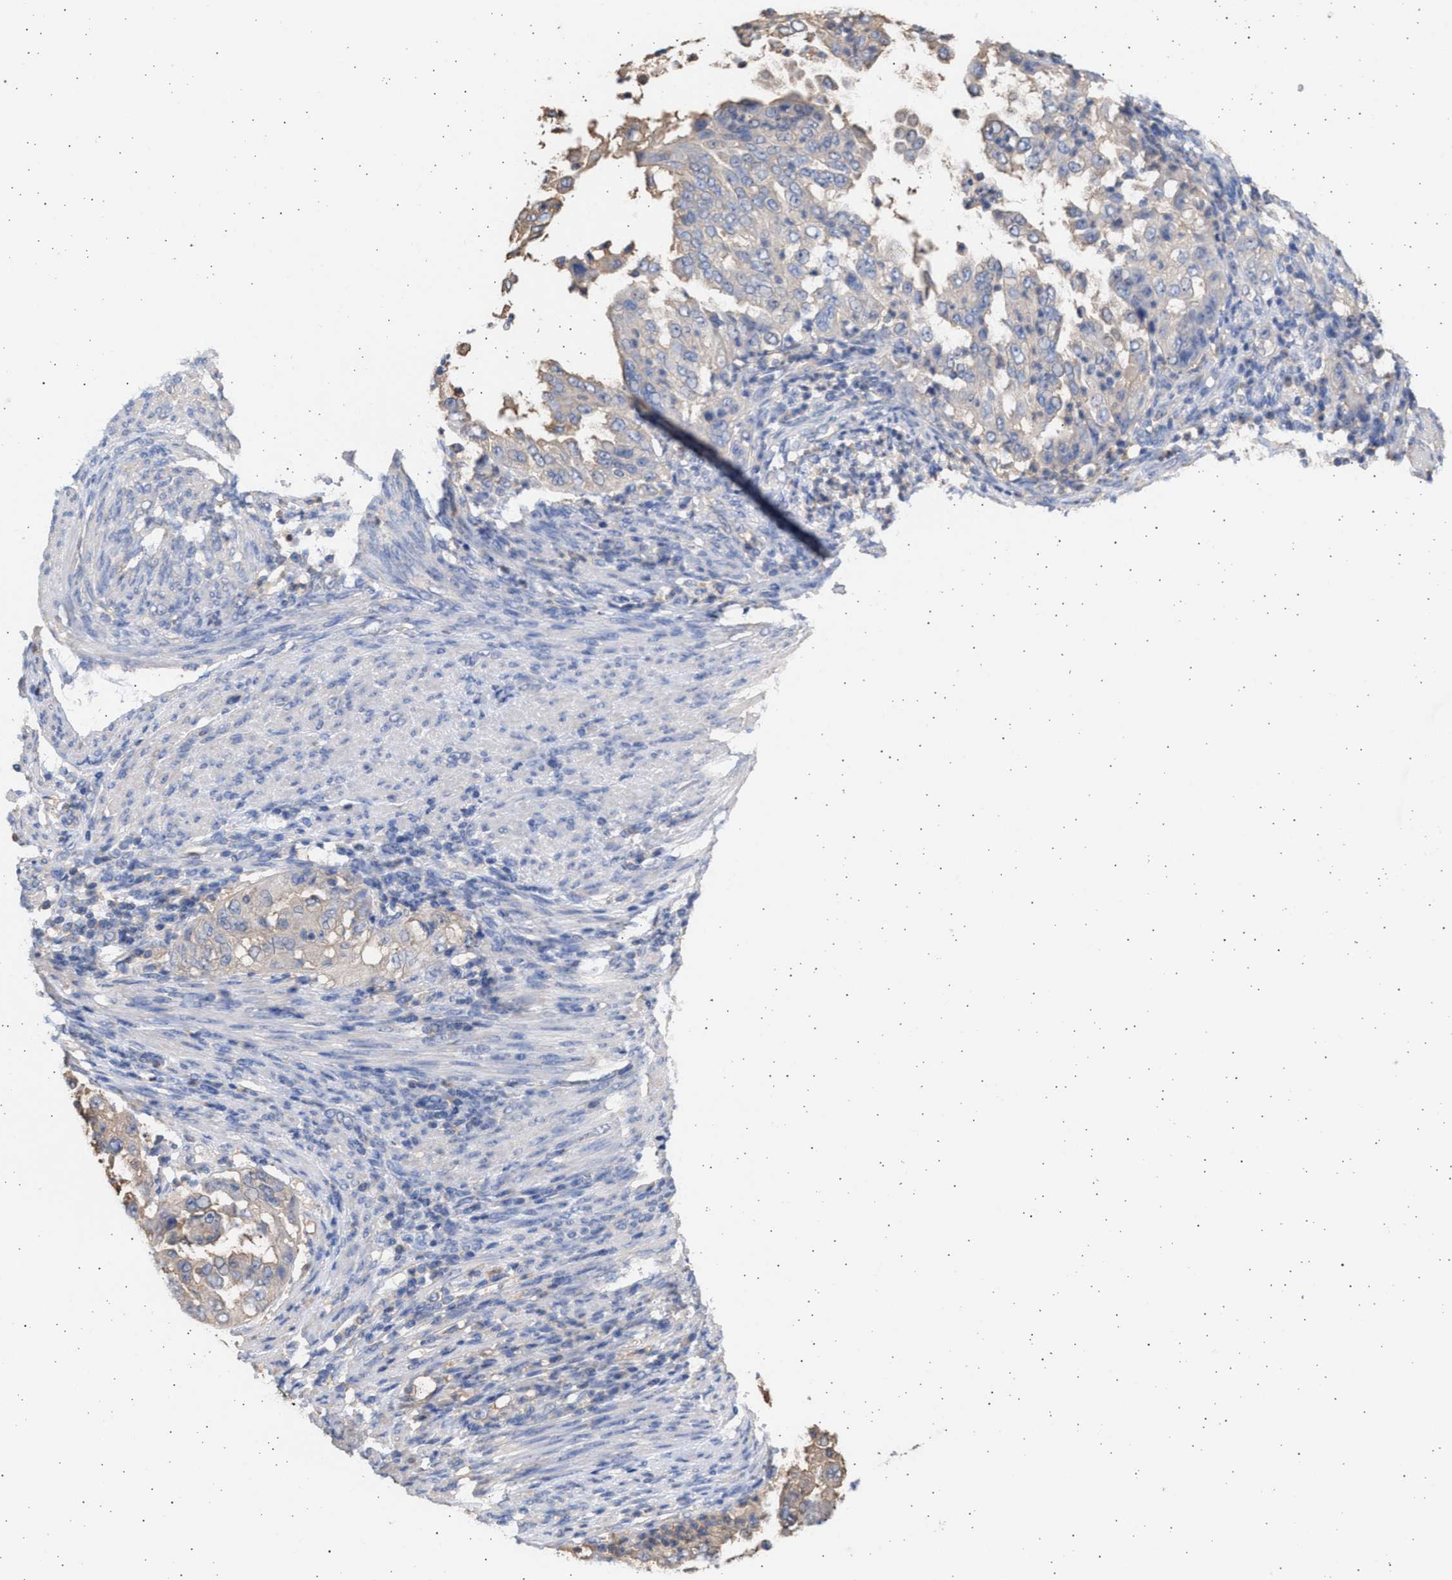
{"staining": {"intensity": "negative", "quantity": "none", "location": "none"}, "tissue": "endometrial cancer", "cell_type": "Tumor cells", "image_type": "cancer", "snomed": [{"axis": "morphology", "description": "Adenocarcinoma, NOS"}, {"axis": "topography", "description": "Endometrium"}], "caption": "This is a histopathology image of immunohistochemistry (IHC) staining of endometrial cancer (adenocarcinoma), which shows no positivity in tumor cells.", "gene": "ALDOC", "patient": {"sex": "female", "age": 85}}